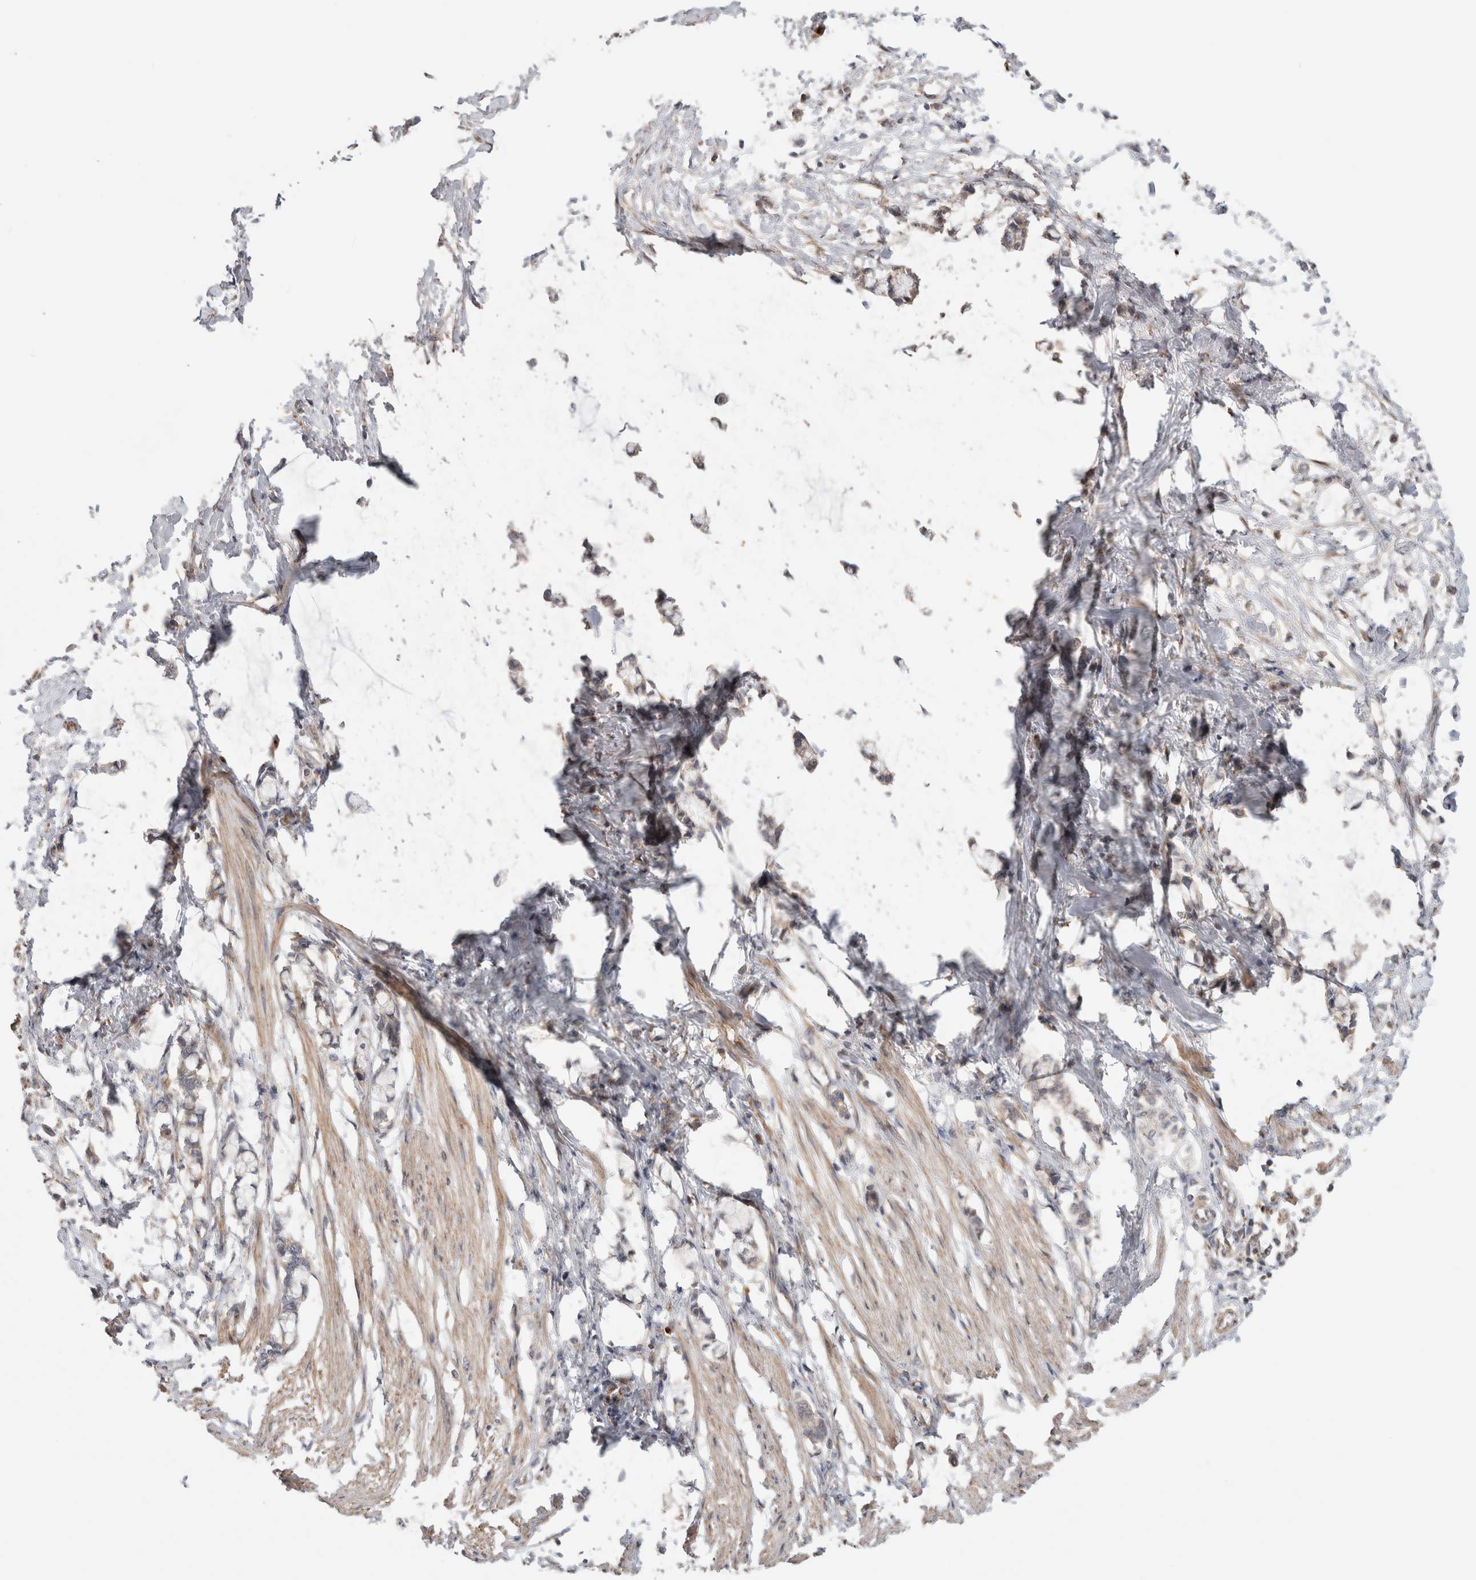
{"staining": {"intensity": "weak", "quantity": "25%-75%", "location": "cytoplasmic/membranous"}, "tissue": "smooth muscle", "cell_type": "Smooth muscle cells", "image_type": "normal", "snomed": [{"axis": "morphology", "description": "Normal tissue, NOS"}, {"axis": "morphology", "description": "Adenocarcinoma, NOS"}, {"axis": "topography", "description": "Smooth muscle"}, {"axis": "topography", "description": "Colon"}], "caption": "Immunohistochemical staining of normal smooth muscle displays low levels of weak cytoplasmic/membranous staining in approximately 25%-75% of smooth muscle cells.", "gene": "TRIM5", "patient": {"sex": "male", "age": 14}}